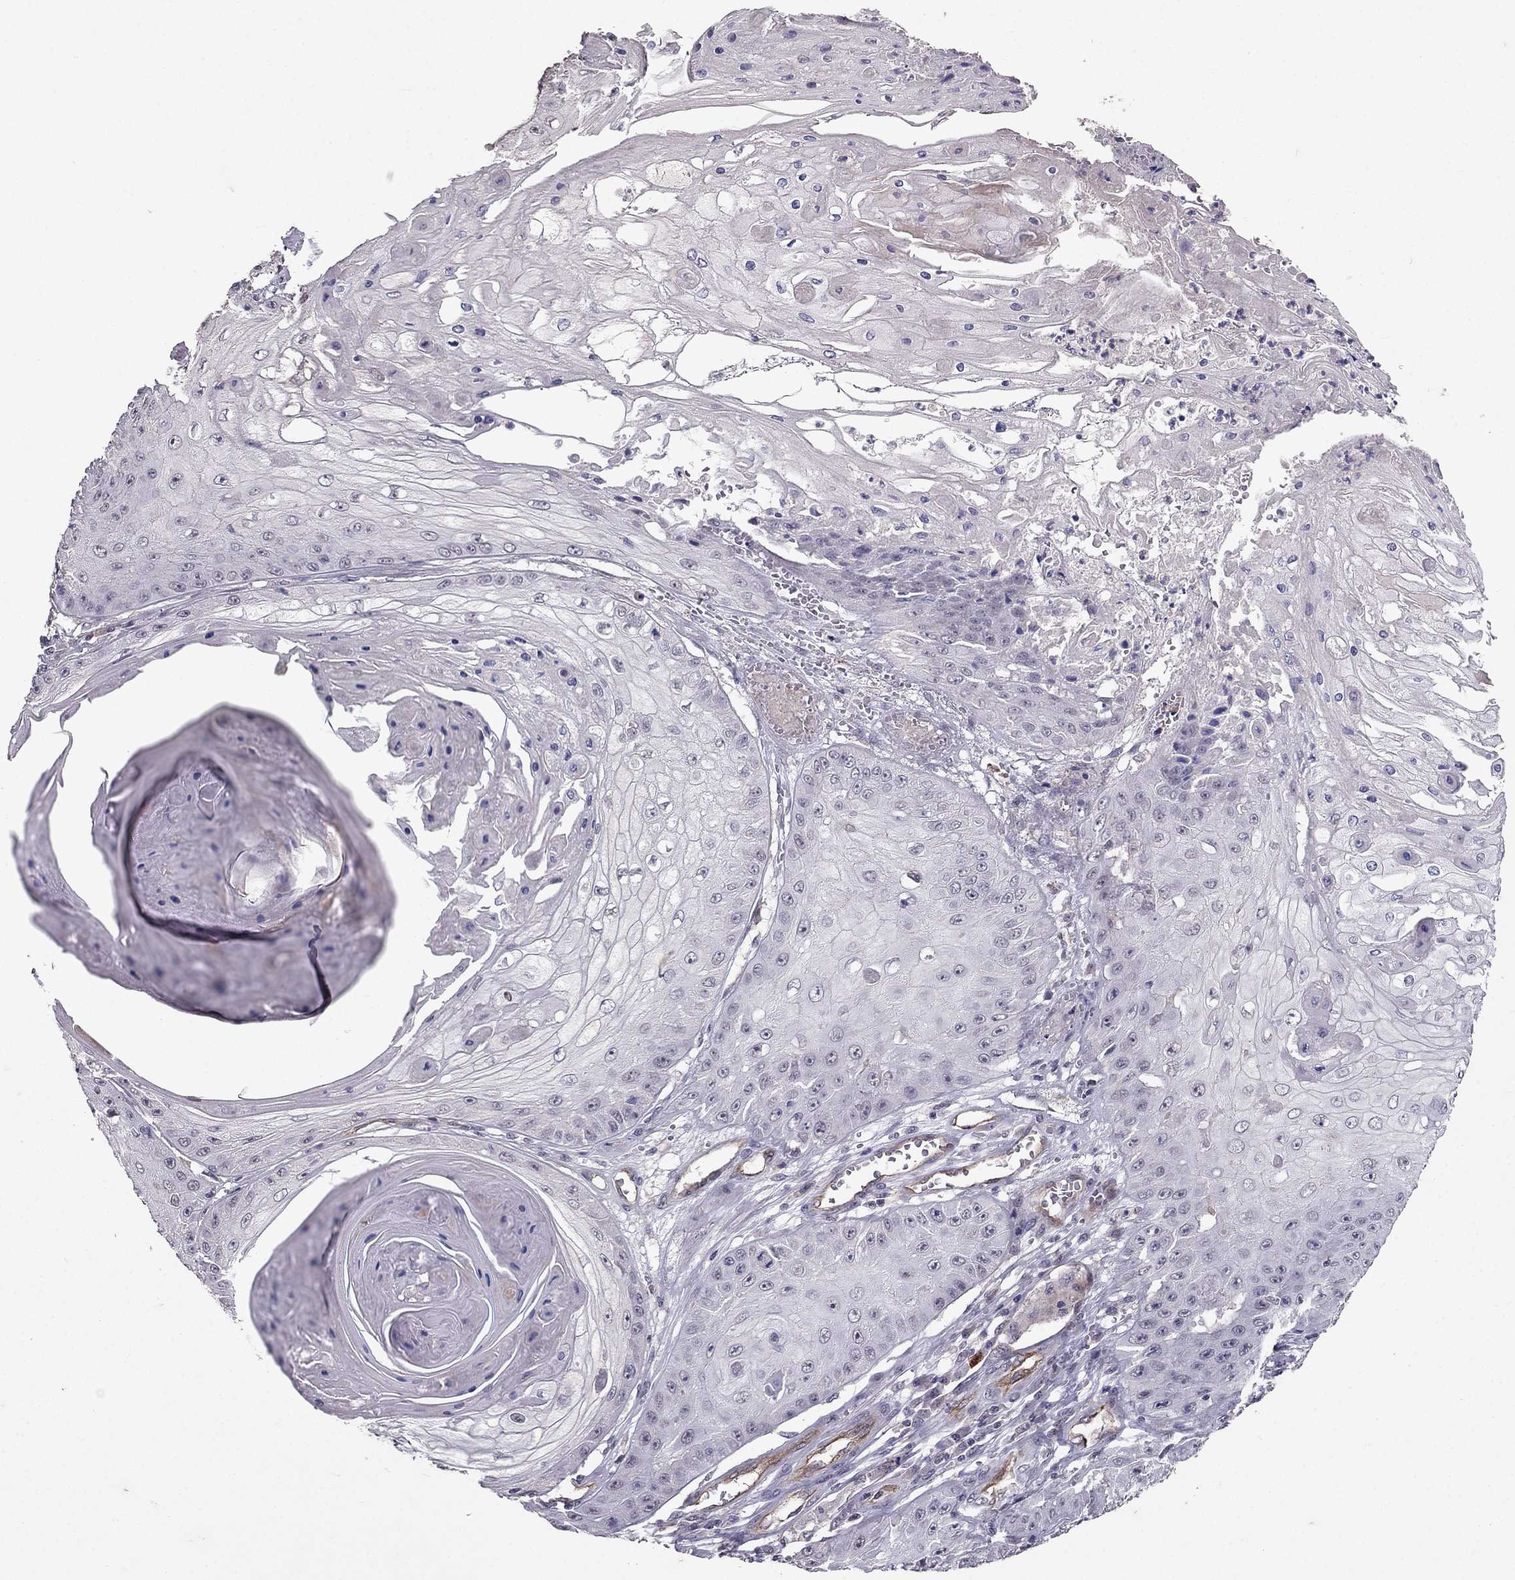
{"staining": {"intensity": "negative", "quantity": "none", "location": "none"}, "tissue": "skin cancer", "cell_type": "Tumor cells", "image_type": "cancer", "snomed": [{"axis": "morphology", "description": "Squamous cell carcinoma, NOS"}, {"axis": "topography", "description": "Skin"}], "caption": "This is an IHC image of human skin squamous cell carcinoma. There is no staining in tumor cells.", "gene": "RASIP1", "patient": {"sex": "male", "age": 70}}